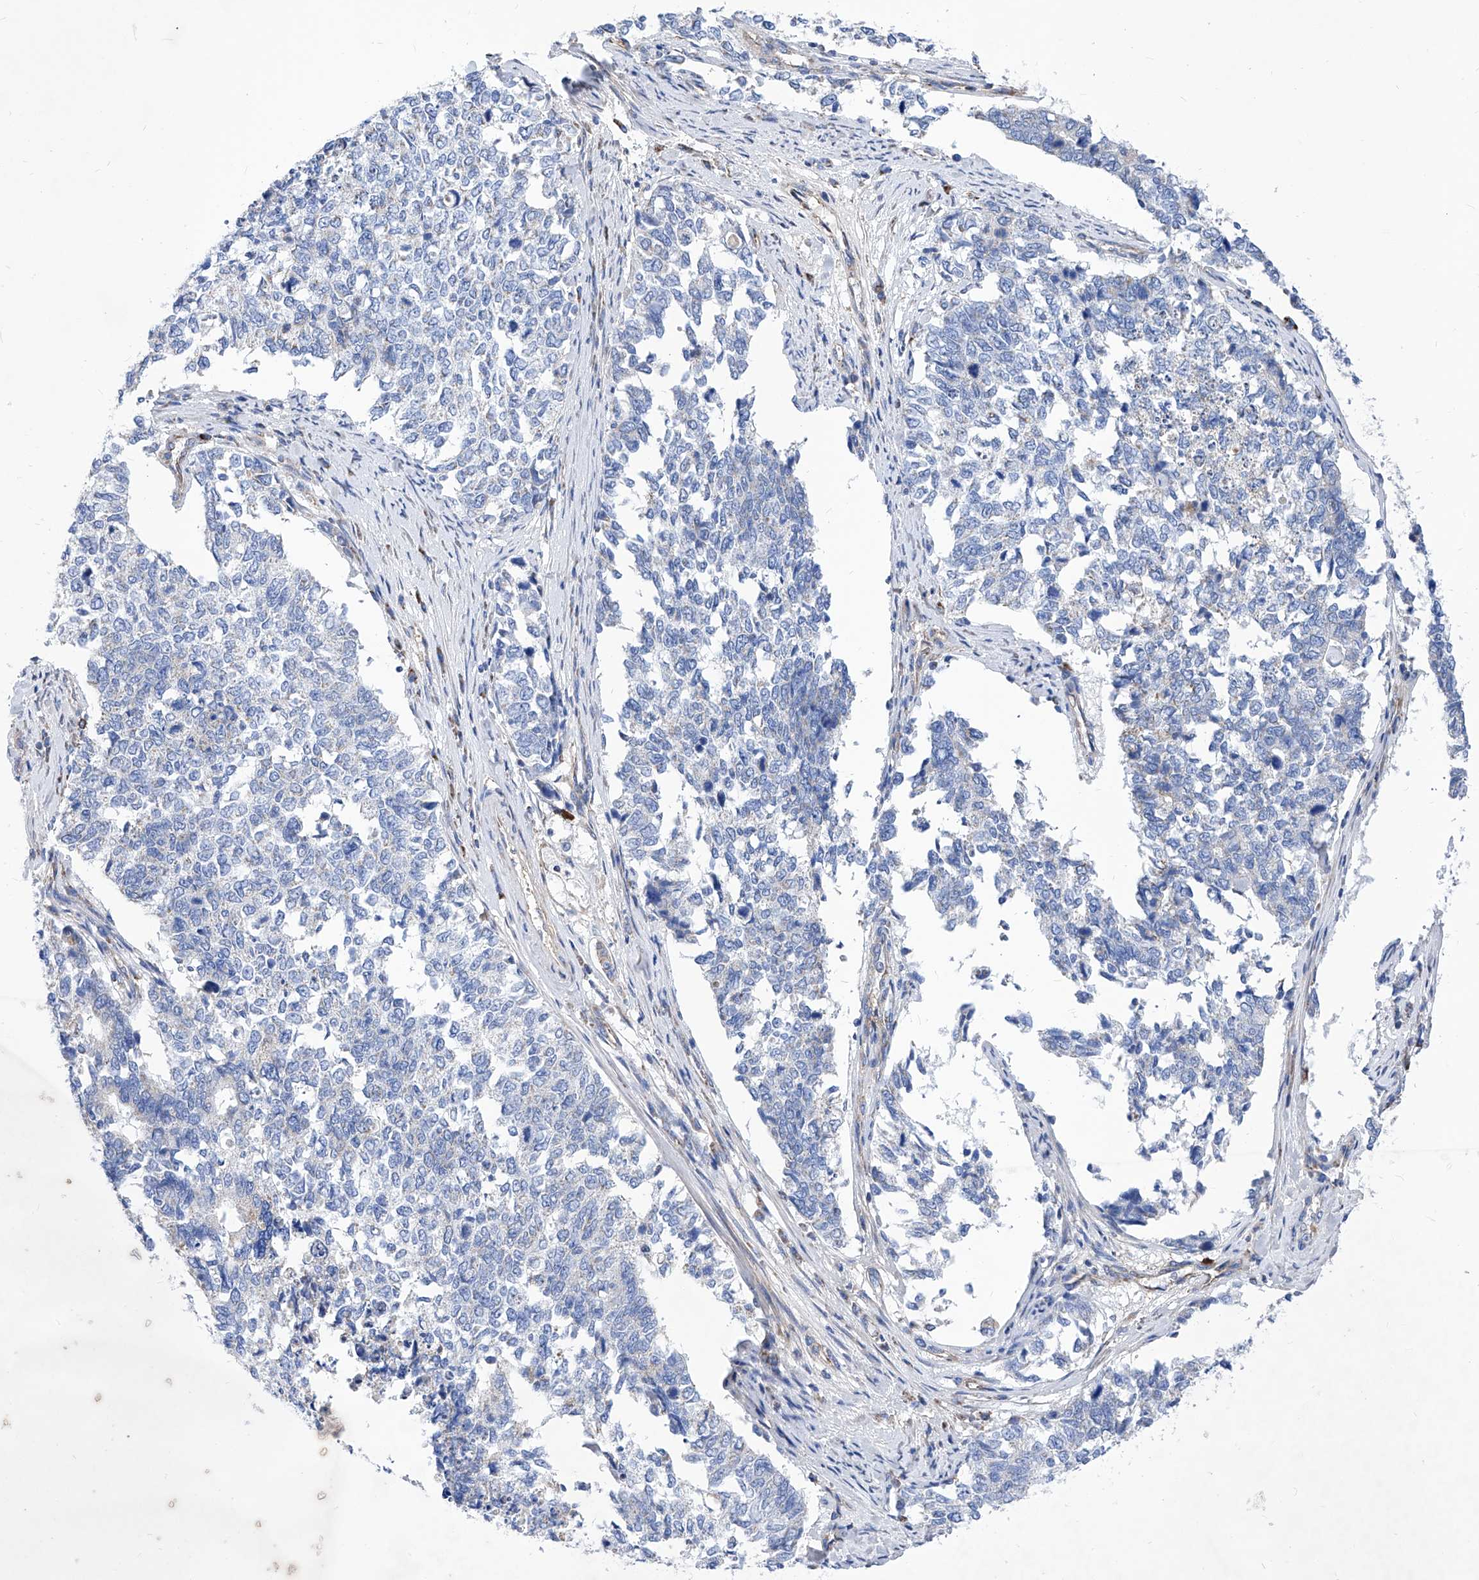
{"staining": {"intensity": "negative", "quantity": "none", "location": "none"}, "tissue": "cervical cancer", "cell_type": "Tumor cells", "image_type": "cancer", "snomed": [{"axis": "morphology", "description": "Squamous cell carcinoma, NOS"}, {"axis": "topography", "description": "Cervix"}], "caption": "Immunohistochemical staining of human cervical squamous cell carcinoma exhibits no significant staining in tumor cells.", "gene": "HRNR", "patient": {"sex": "female", "age": 63}}